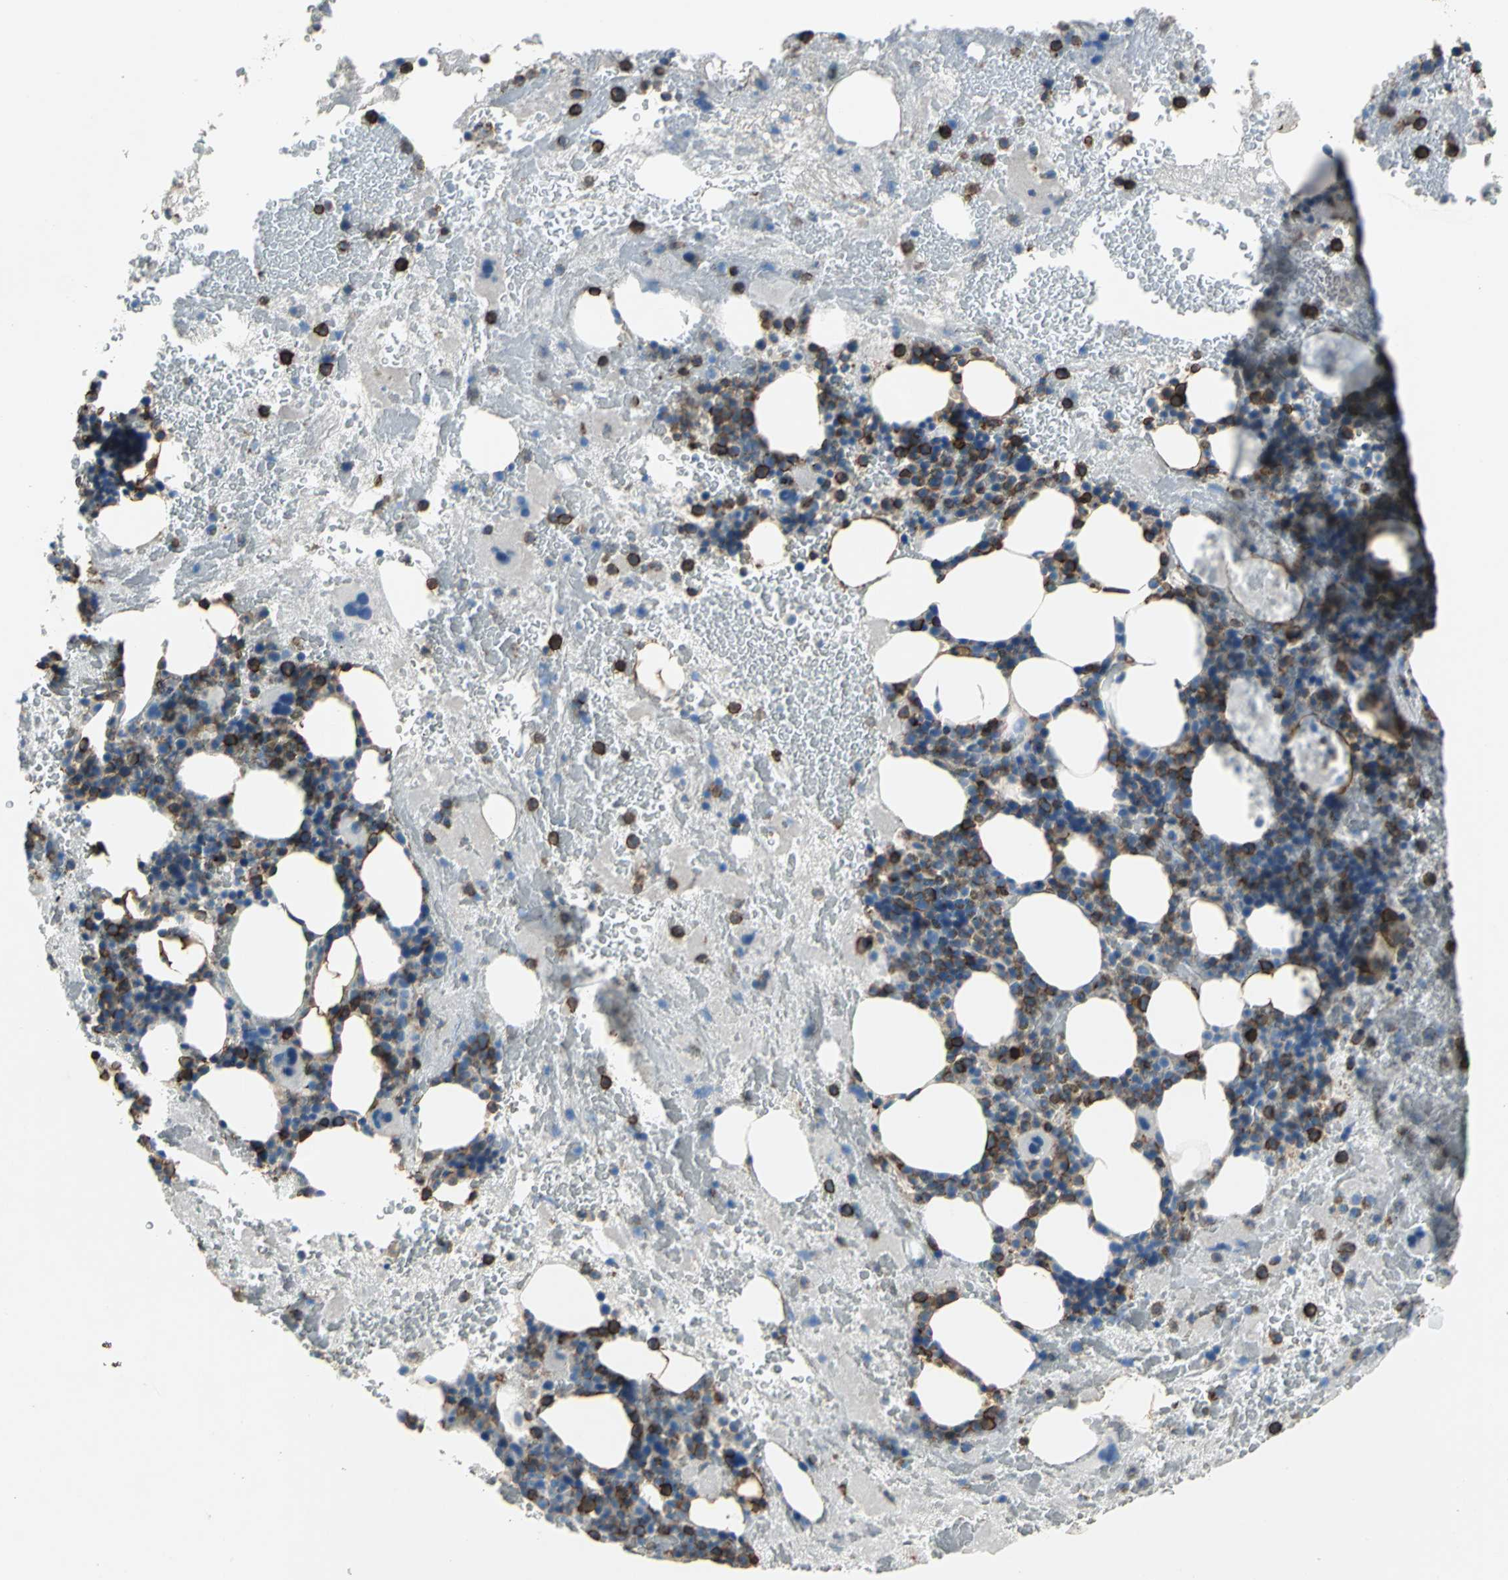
{"staining": {"intensity": "strong", "quantity": "25%-75%", "location": "cytoplasmic/membranous"}, "tissue": "bone marrow", "cell_type": "Hematopoietic cells", "image_type": "normal", "snomed": [{"axis": "morphology", "description": "Normal tissue, NOS"}, {"axis": "topography", "description": "Bone marrow"}], "caption": "Hematopoietic cells show high levels of strong cytoplasmic/membranous staining in approximately 25%-75% of cells in unremarkable bone marrow. (DAB = brown stain, brightfield microscopy at high magnification).", "gene": "CD44", "patient": {"sex": "male", "age": 76}}